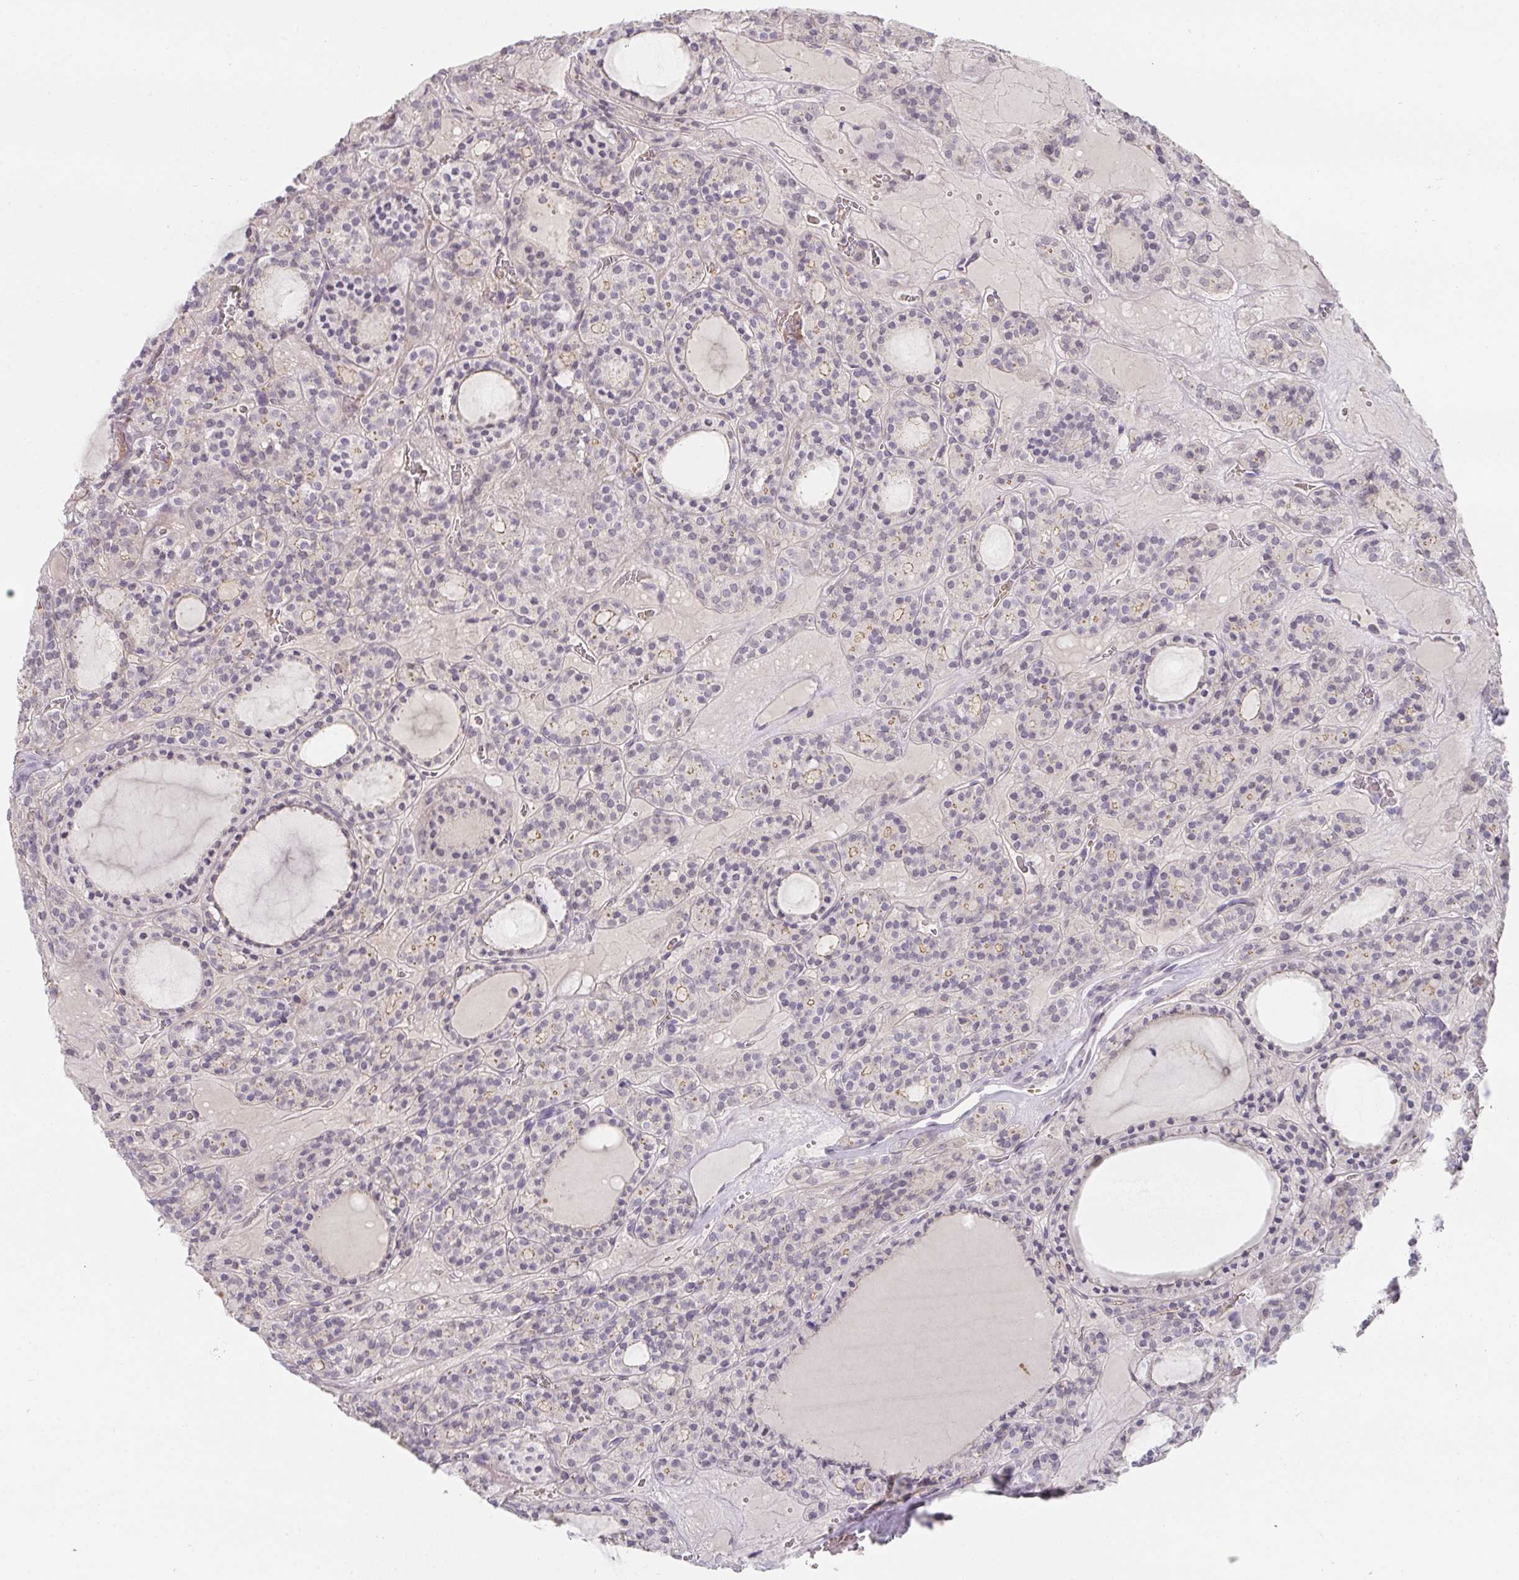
{"staining": {"intensity": "weak", "quantity": "<25%", "location": "cytoplasmic/membranous"}, "tissue": "thyroid cancer", "cell_type": "Tumor cells", "image_type": "cancer", "snomed": [{"axis": "morphology", "description": "Follicular adenoma carcinoma, NOS"}, {"axis": "topography", "description": "Thyroid gland"}], "caption": "Tumor cells show no significant staining in thyroid follicular adenoma carcinoma.", "gene": "FOXN4", "patient": {"sex": "female", "age": 63}}